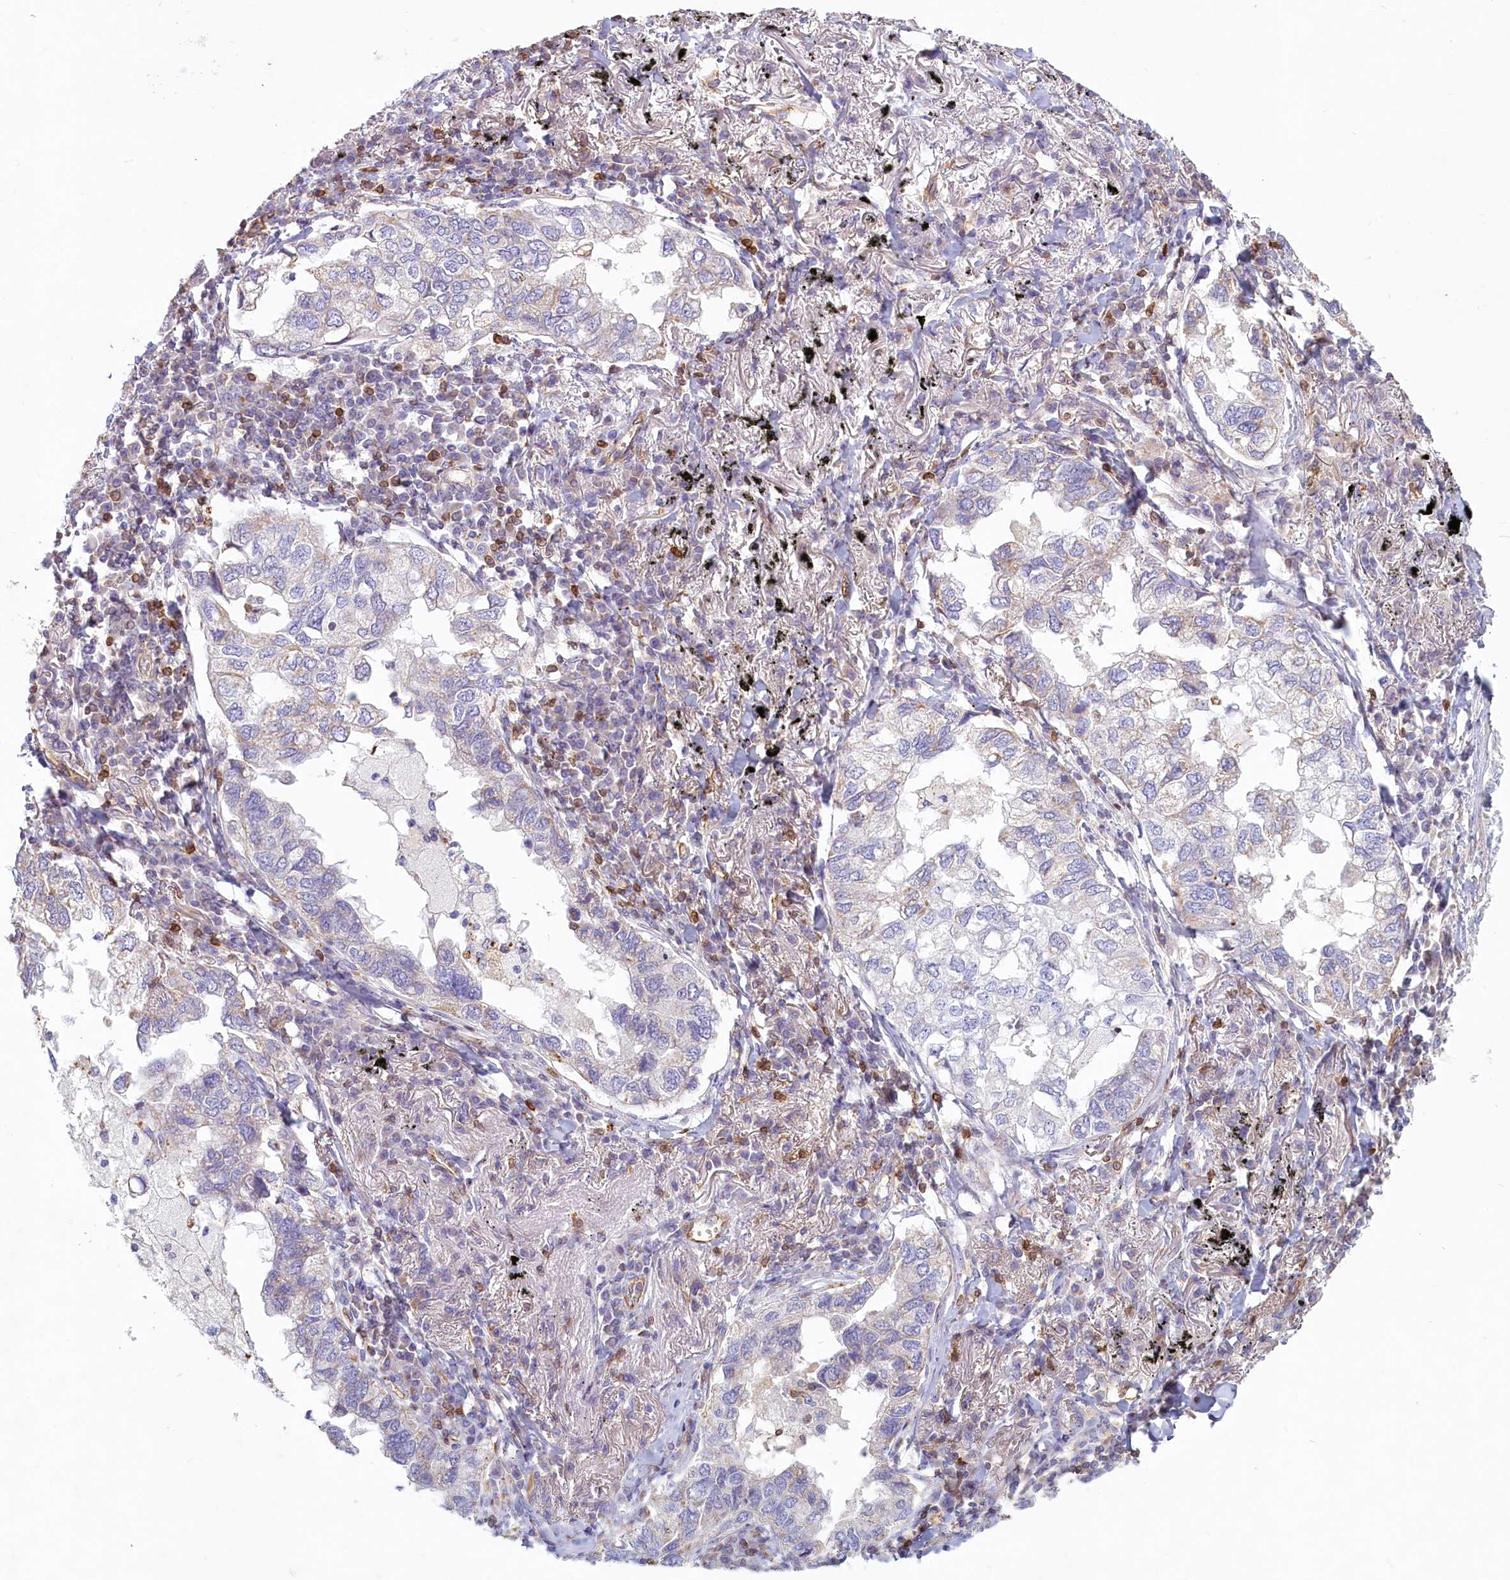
{"staining": {"intensity": "negative", "quantity": "none", "location": "none"}, "tissue": "lung cancer", "cell_type": "Tumor cells", "image_type": "cancer", "snomed": [{"axis": "morphology", "description": "Adenocarcinoma, NOS"}, {"axis": "topography", "description": "Lung"}], "caption": "This photomicrograph is of lung cancer (adenocarcinoma) stained with immunohistochemistry (IHC) to label a protein in brown with the nuclei are counter-stained blue. There is no staining in tumor cells.", "gene": "LMOD3", "patient": {"sex": "male", "age": 65}}